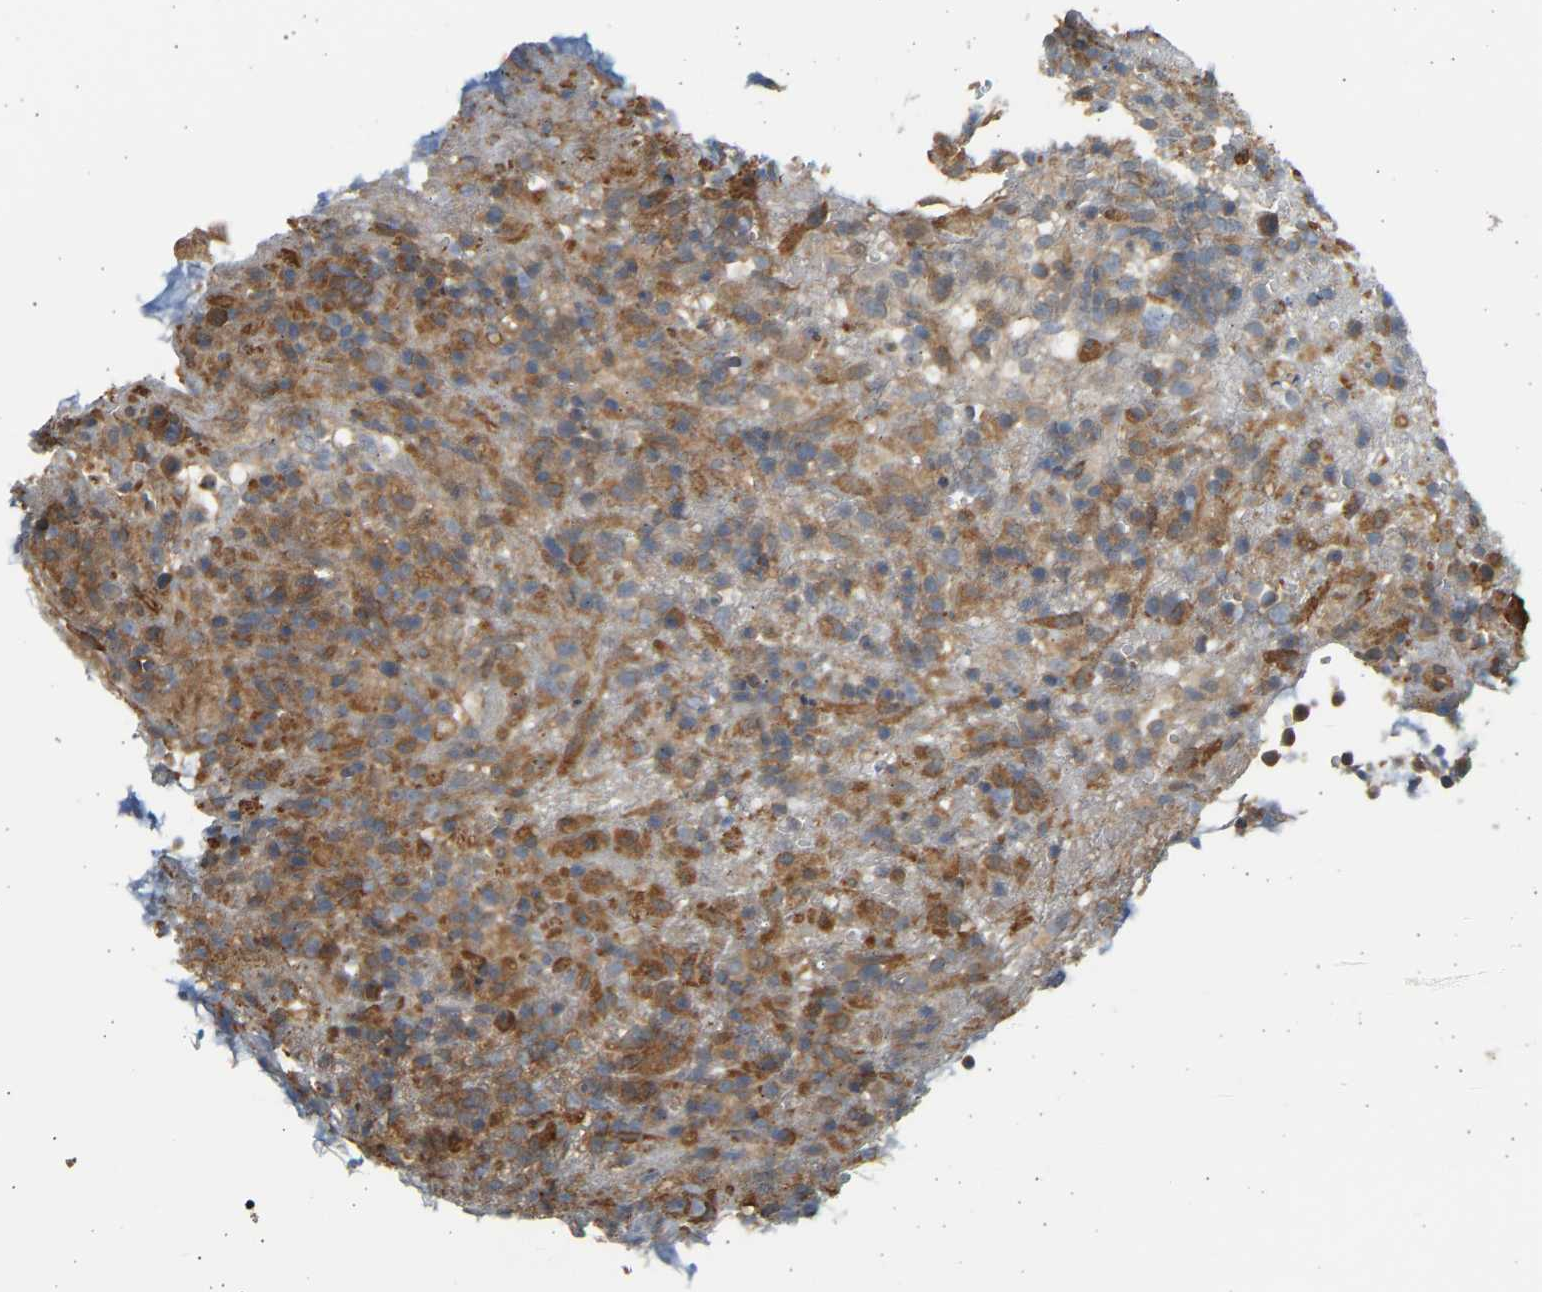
{"staining": {"intensity": "moderate", "quantity": ">75%", "location": "cytoplasmic/membranous"}, "tissue": "lymphoma", "cell_type": "Tumor cells", "image_type": "cancer", "snomed": [{"axis": "morphology", "description": "Malignant lymphoma, non-Hodgkin's type, High grade"}, {"axis": "topography", "description": "Lymph node"}], "caption": "Lymphoma was stained to show a protein in brown. There is medium levels of moderate cytoplasmic/membranous positivity in about >75% of tumor cells.", "gene": "B4GALT6", "patient": {"sex": "female", "age": 76}}